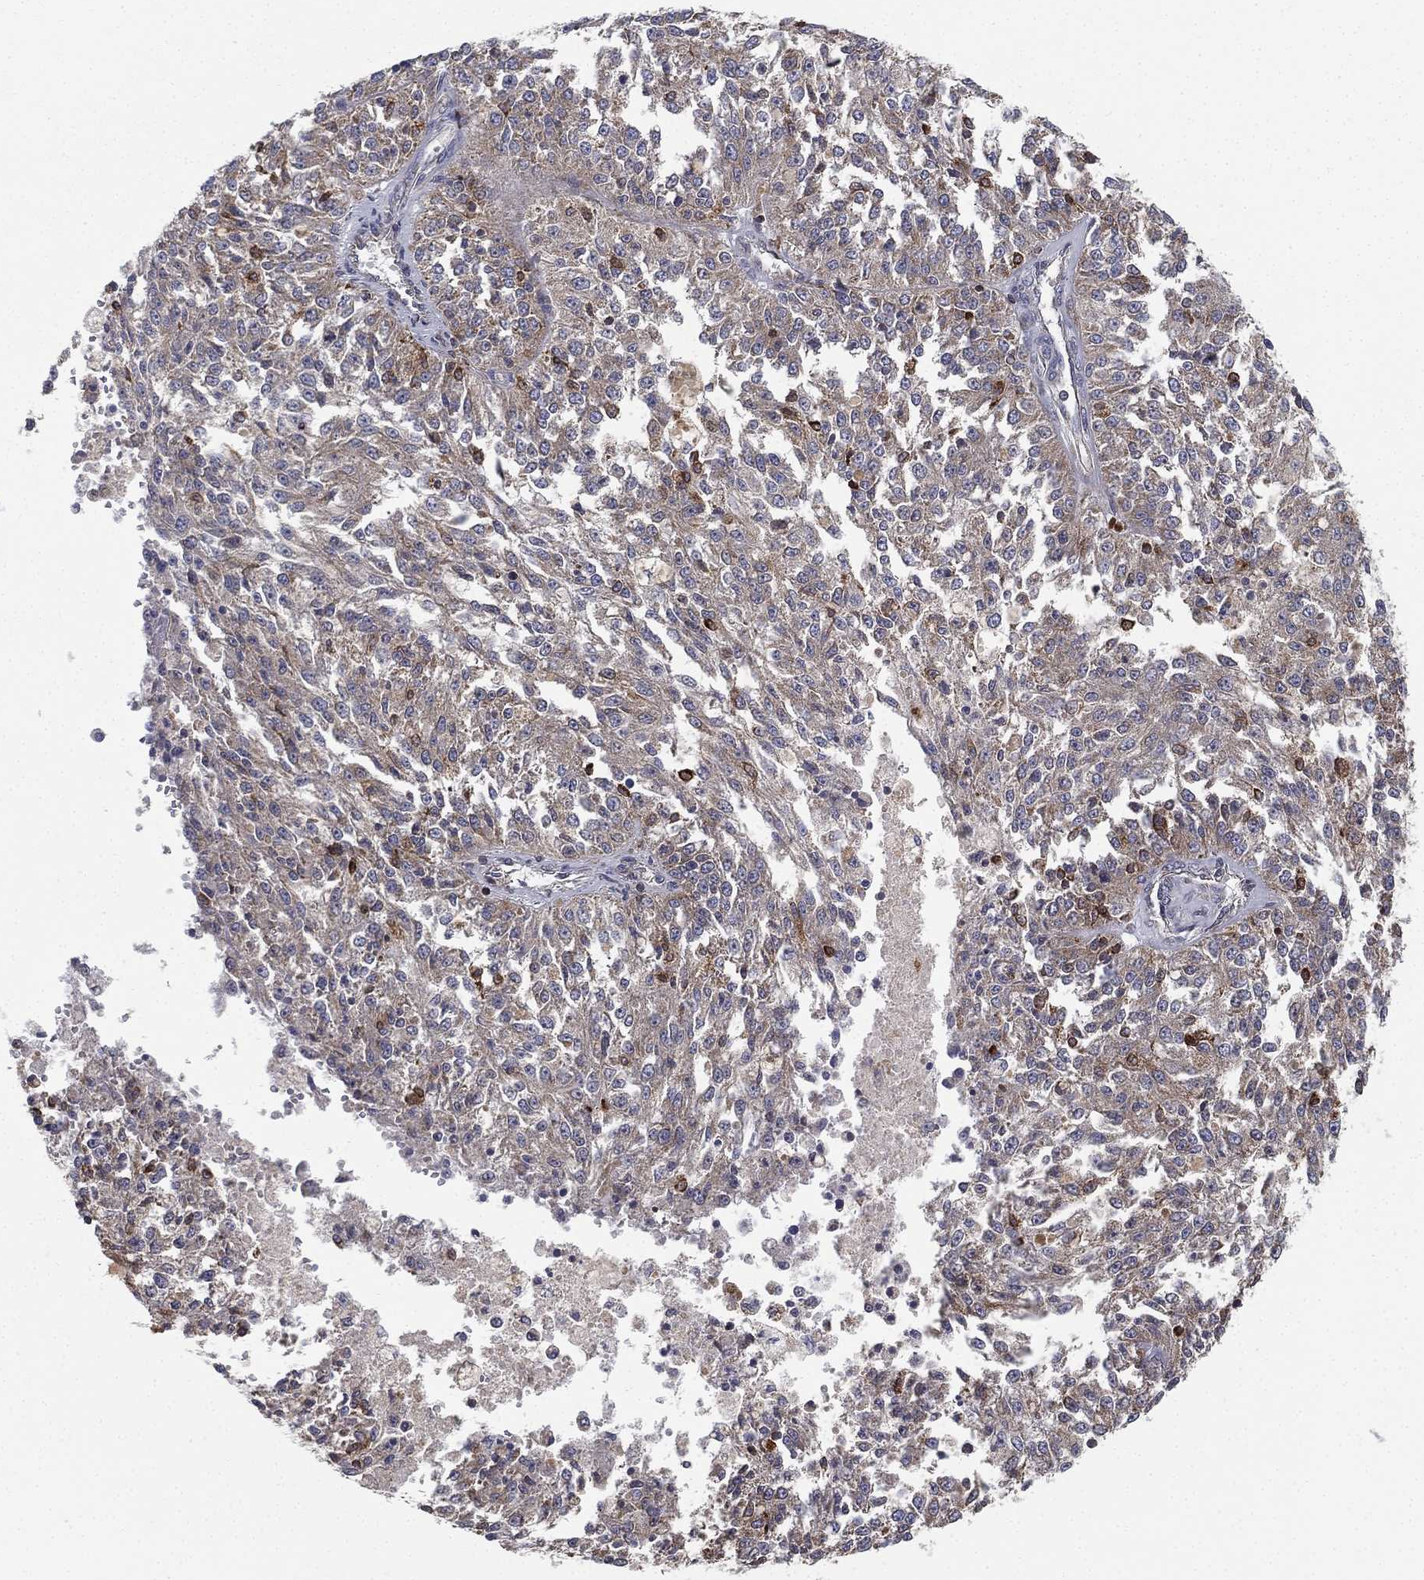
{"staining": {"intensity": "weak", "quantity": "<25%", "location": "cytoplasmic/membranous"}, "tissue": "melanoma", "cell_type": "Tumor cells", "image_type": "cancer", "snomed": [{"axis": "morphology", "description": "Malignant melanoma, Metastatic site"}, {"axis": "topography", "description": "Lymph node"}], "caption": "The immunohistochemistry photomicrograph has no significant staining in tumor cells of melanoma tissue. (Stains: DAB immunohistochemistry with hematoxylin counter stain, Microscopy: brightfield microscopy at high magnification).", "gene": "CYB5B", "patient": {"sex": "female", "age": 64}}